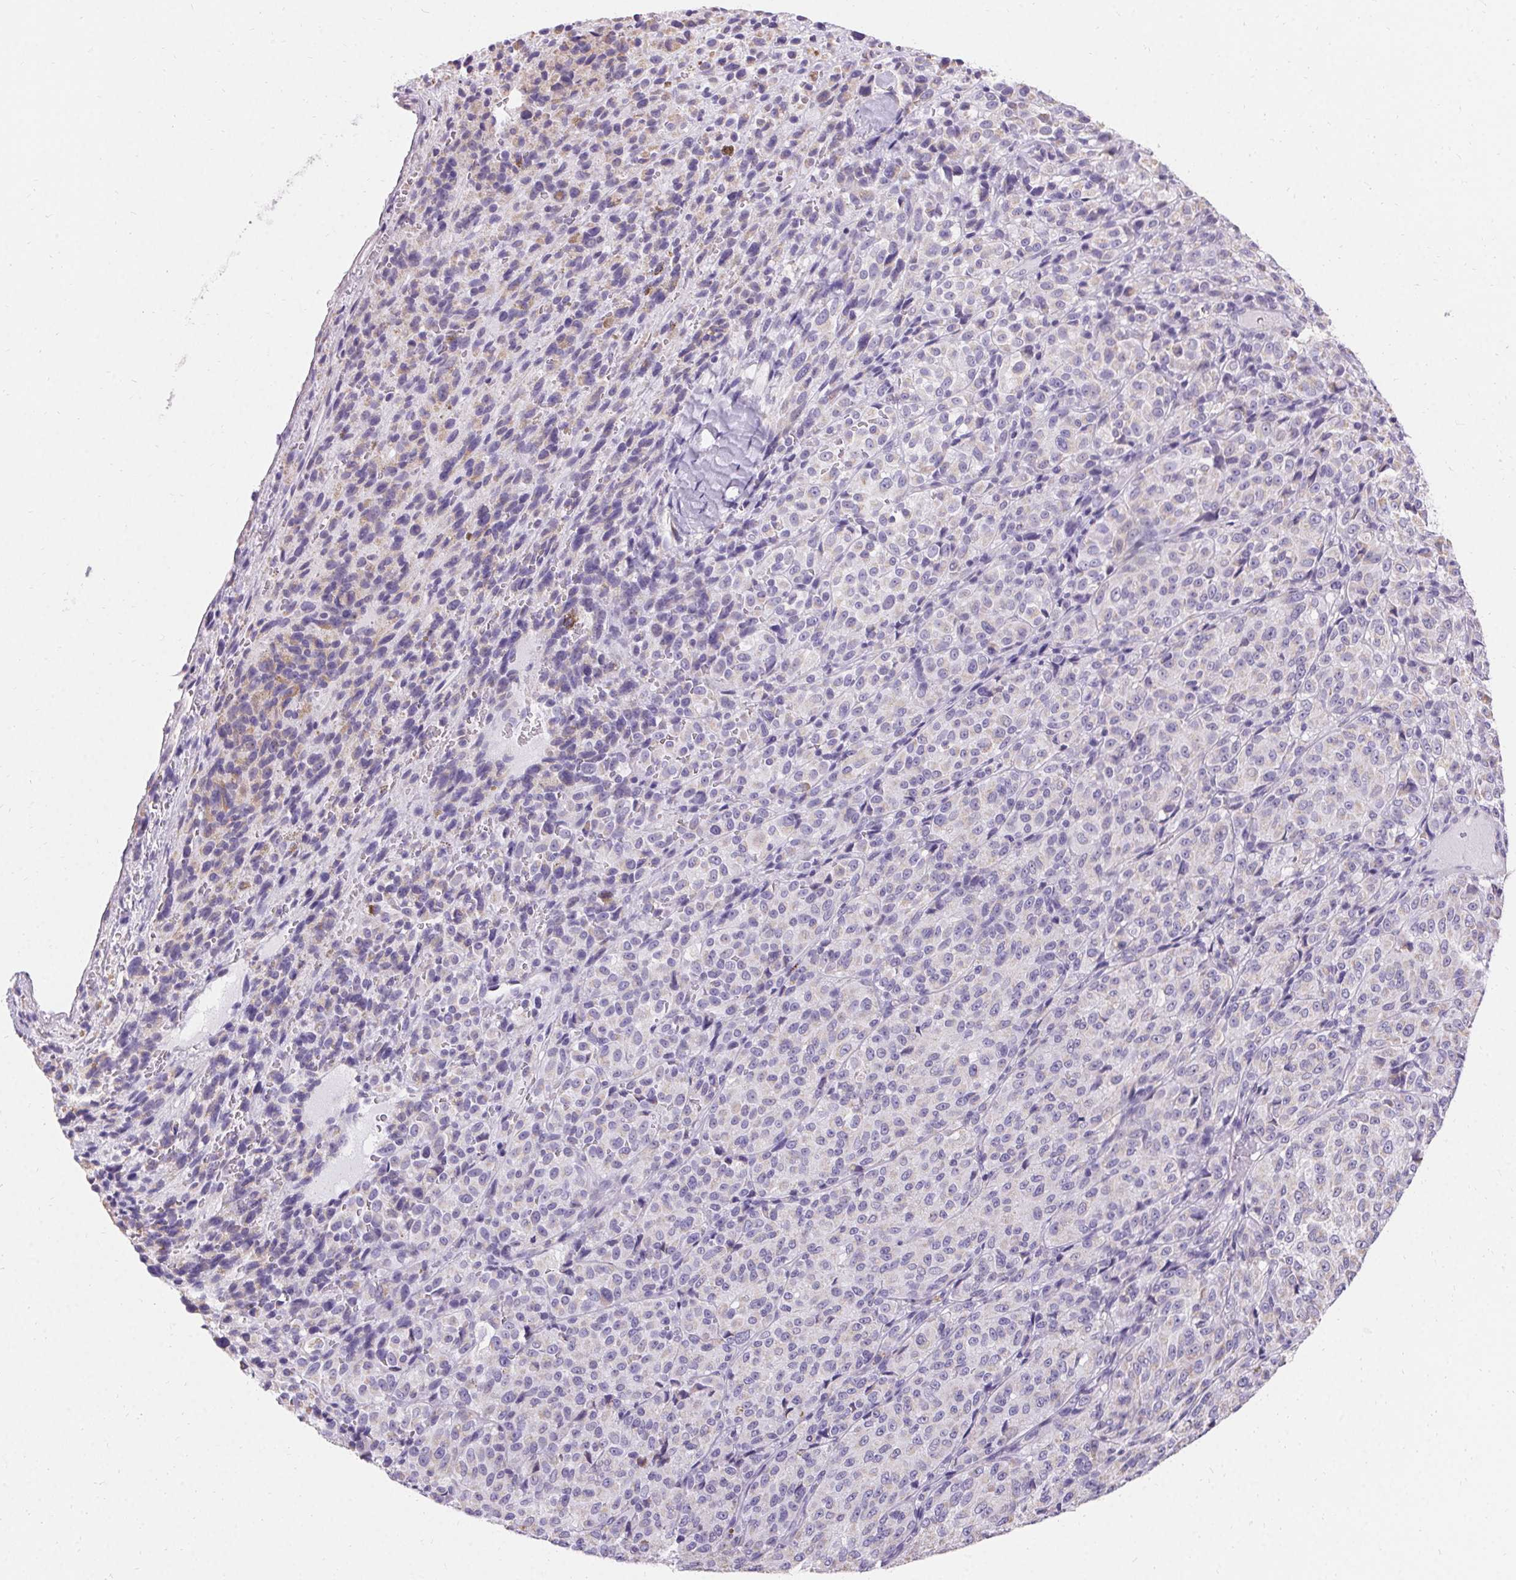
{"staining": {"intensity": "weak", "quantity": "<25%", "location": "cytoplasmic/membranous"}, "tissue": "melanoma", "cell_type": "Tumor cells", "image_type": "cancer", "snomed": [{"axis": "morphology", "description": "Malignant melanoma, Metastatic site"}, {"axis": "topography", "description": "Brain"}], "caption": "Tumor cells show no significant protein expression in melanoma.", "gene": "ASGR2", "patient": {"sex": "female", "age": 56}}